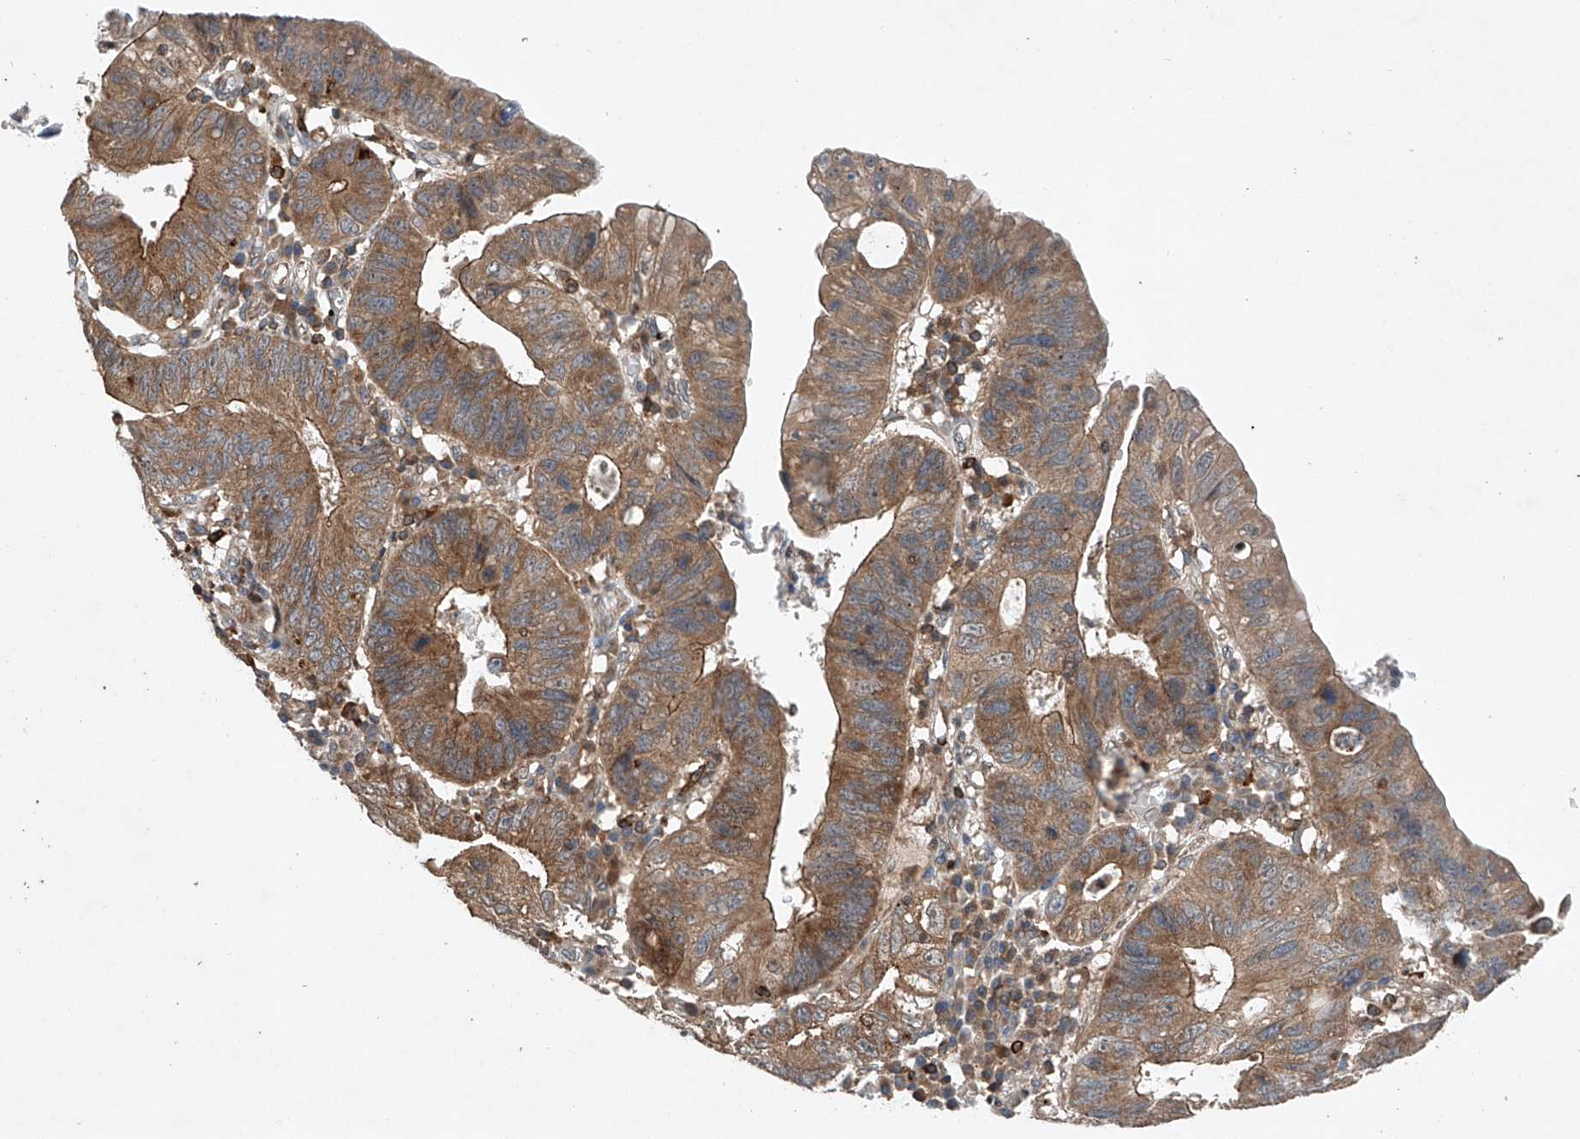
{"staining": {"intensity": "moderate", "quantity": ">75%", "location": "cytoplasmic/membranous"}, "tissue": "stomach cancer", "cell_type": "Tumor cells", "image_type": "cancer", "snomed": [{"axis": "morphology", "description": "Adenocarcinoma, NOS"}, {"axis": "topography", "description": "Stomach"}], "caption": "Protein positivity by IHC displays moderate cytoplasmic/membranous expression in about >75% of tumor cells in stomach cancer. (IHC, brightfield microscopy, high magnification).", "gene": "CEP85L", "patient": {"sex": "male", "age": 59}}